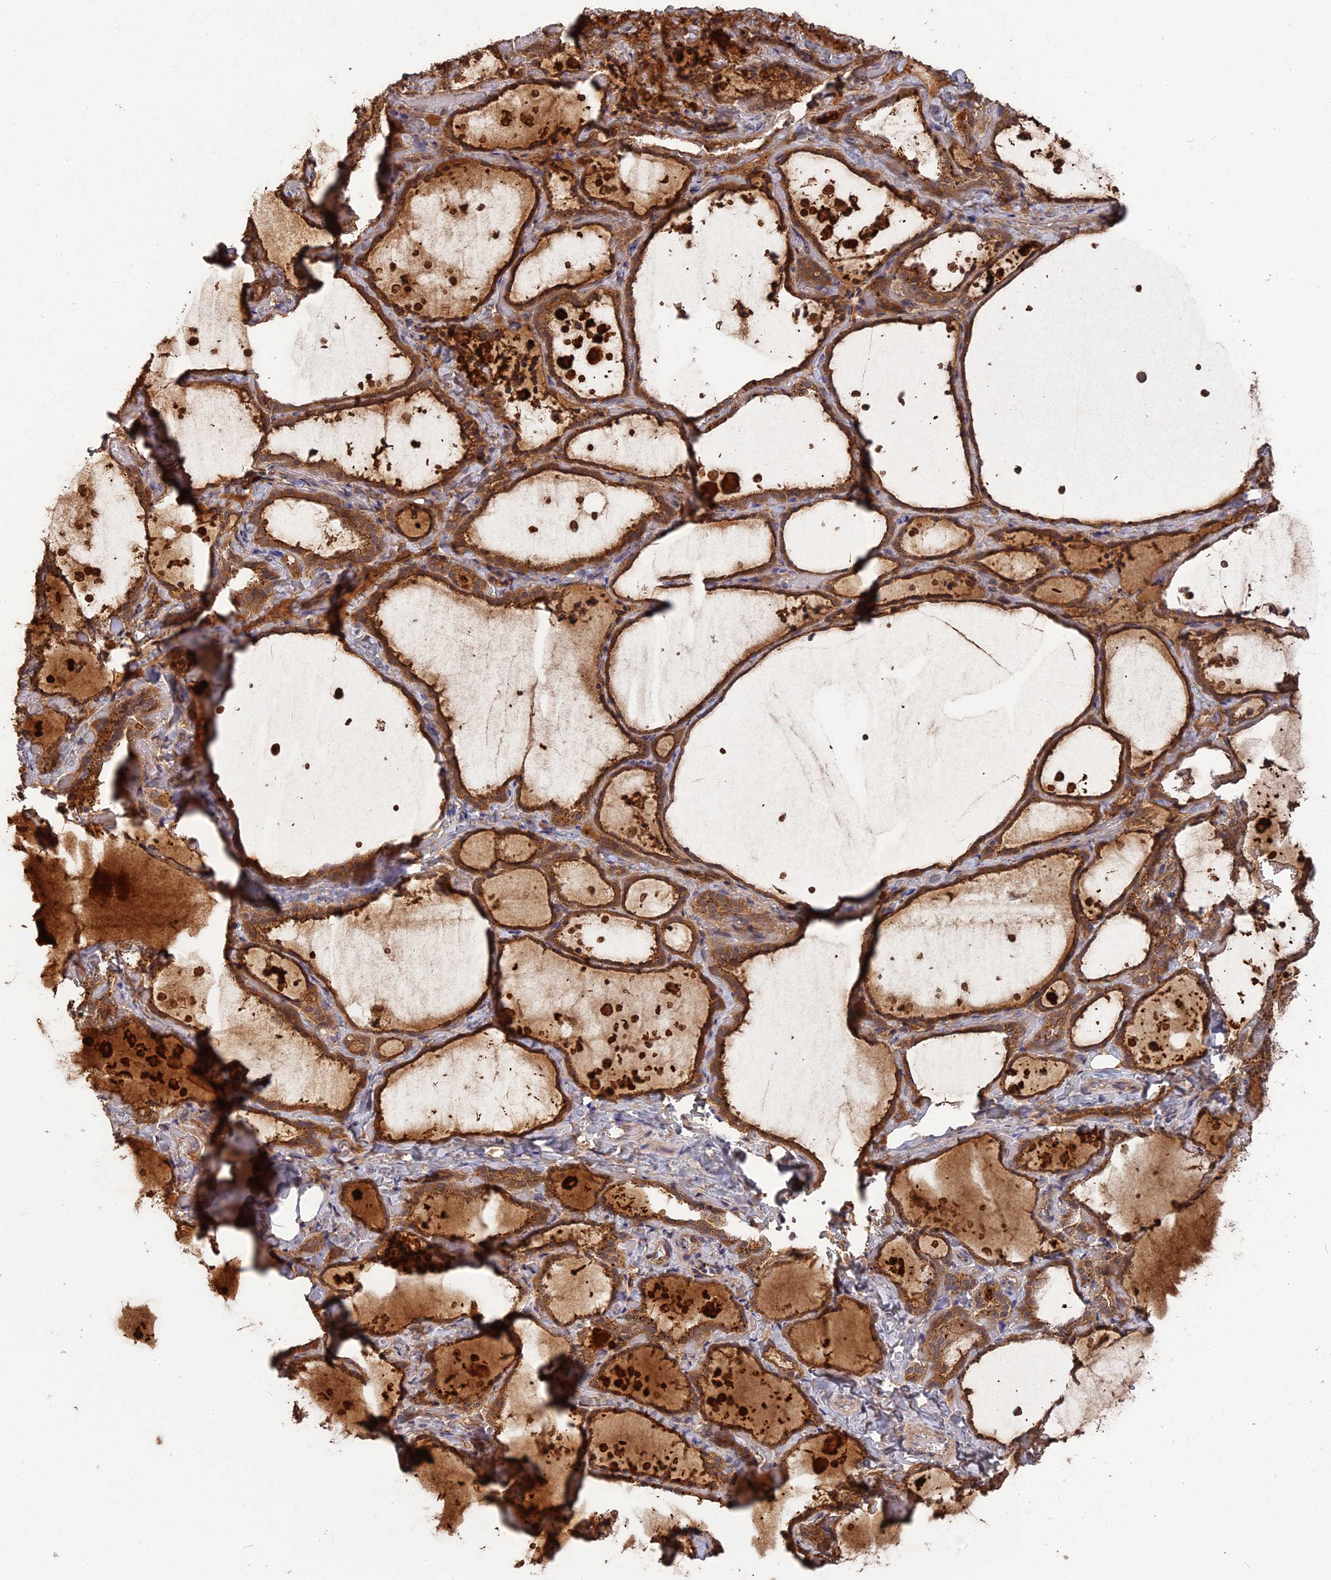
{"staining": {"intensity": "strong", "quantity": ">75%", "location": "cytoplasmic/membranous"}, "tissue": "thyroid gland", "cell_type": "Glandular cells", "image_type": "normal", "snomed": [{"axis": "morphology", "description": "Normal tissue, NOS"}, {"axis": "topography", "description": "Thyroid gland"}], "caption": "Immunohistochemical staining of normal human thyroid gland shows strong cytoplasmic/membranous protein staining in approximately >75% of glandular cells.", "gene": "ARHGAP40", "patient": {"sex": "female", "age": 44}}